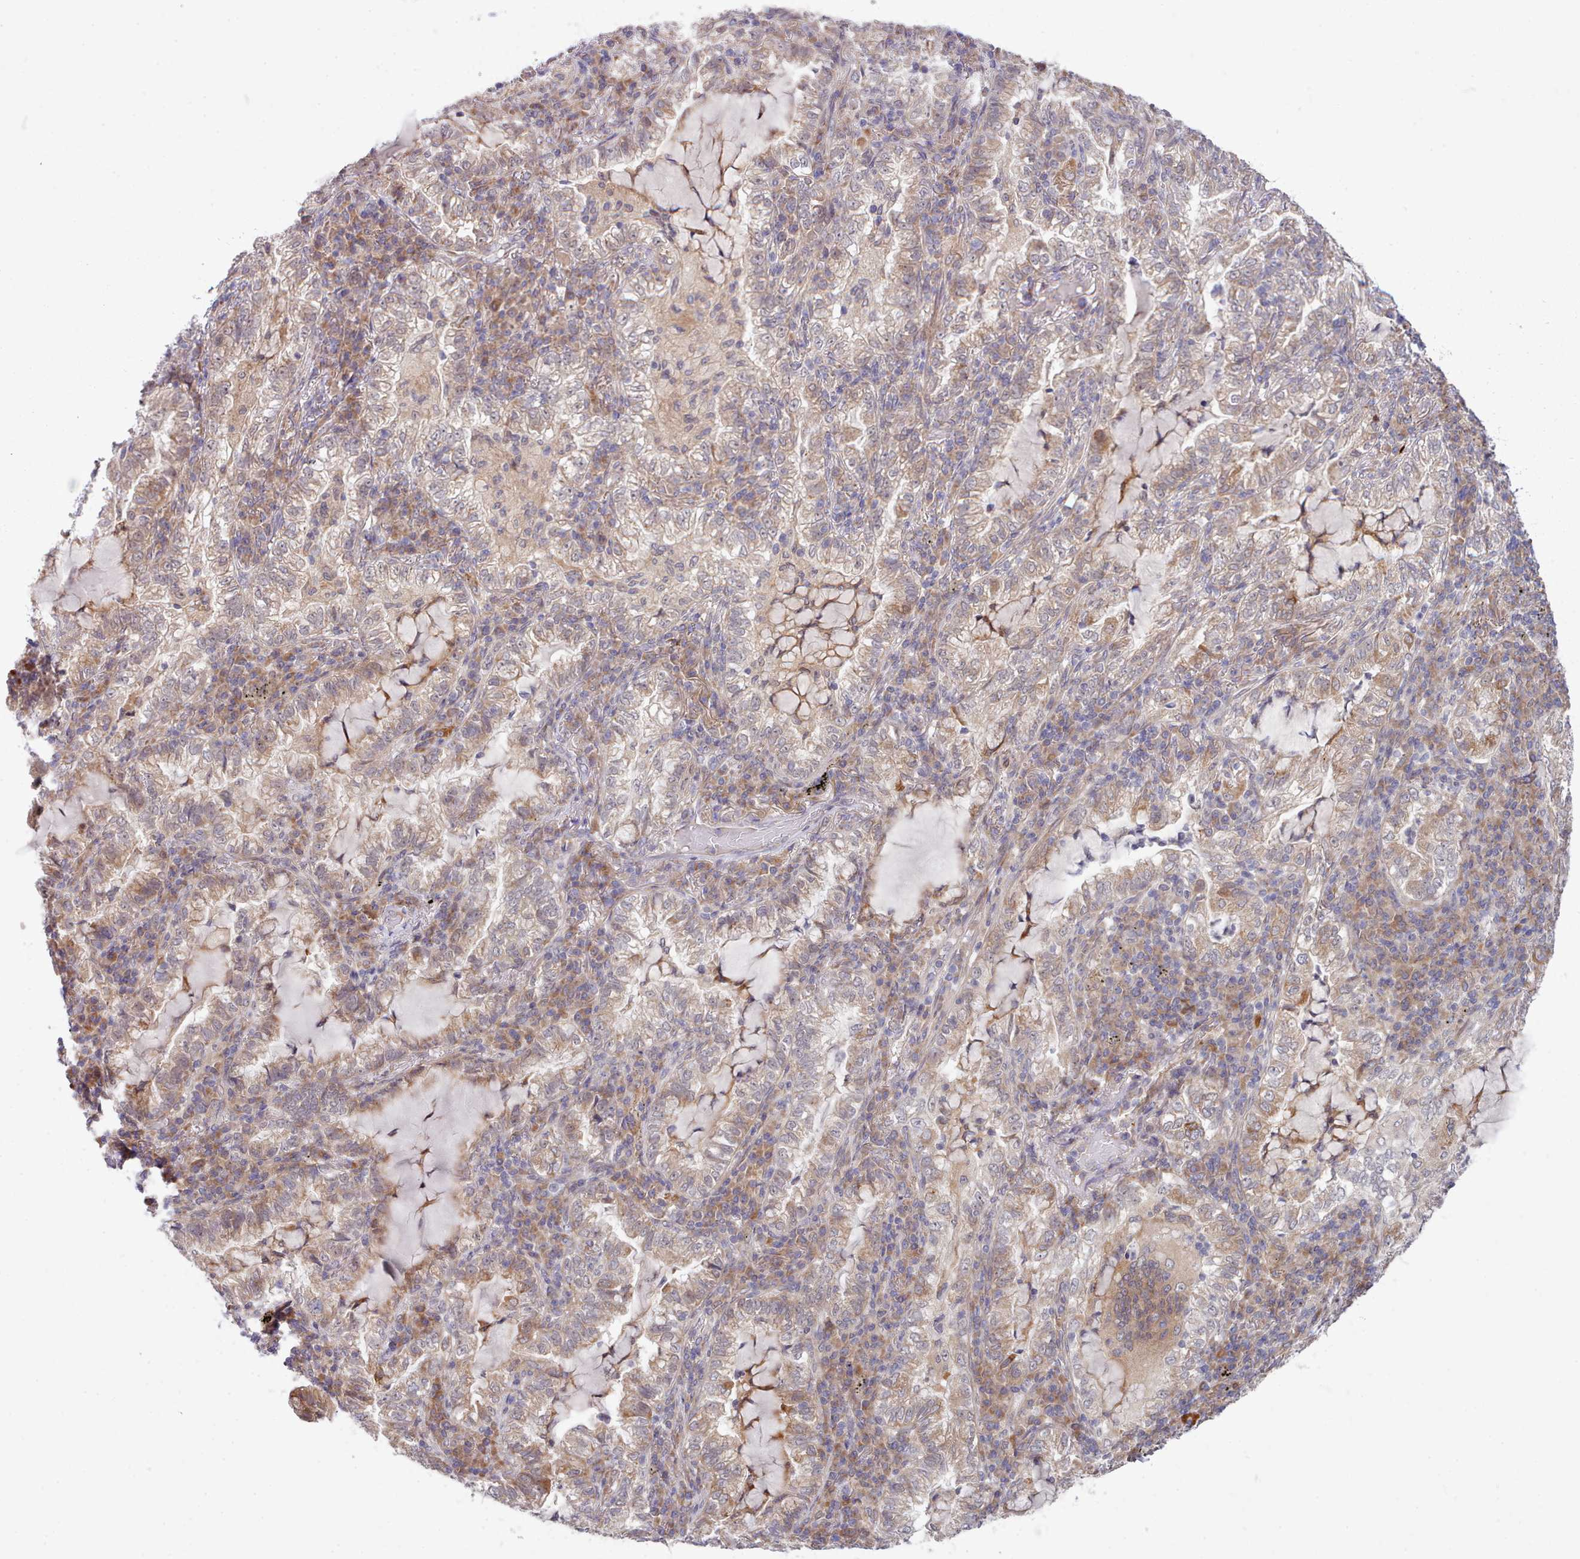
{"staining": {"intensity": "moderate", "quantity": "25%-75%", "location": "cytoplasmic/membranous"}, "tissue": "lung cancer", "cell_type": "Tumor cells", "image_type": "cancer", "snomed": [{"axis": "morphology", "description": "Adenocarcinoma, NOS"}, {"axis": "topography", "description": "Lung"}], "caption": "DAB (3,3'-diaminobenzidine) immunohistochemical staining of human lung adenocarcinoma reveals moderate cytoplasmic/membranous protein positivity in about 25%-75% of tumor cells.", "gene": "TRIM26", "patient": {"sex": "female", "age": 73}}